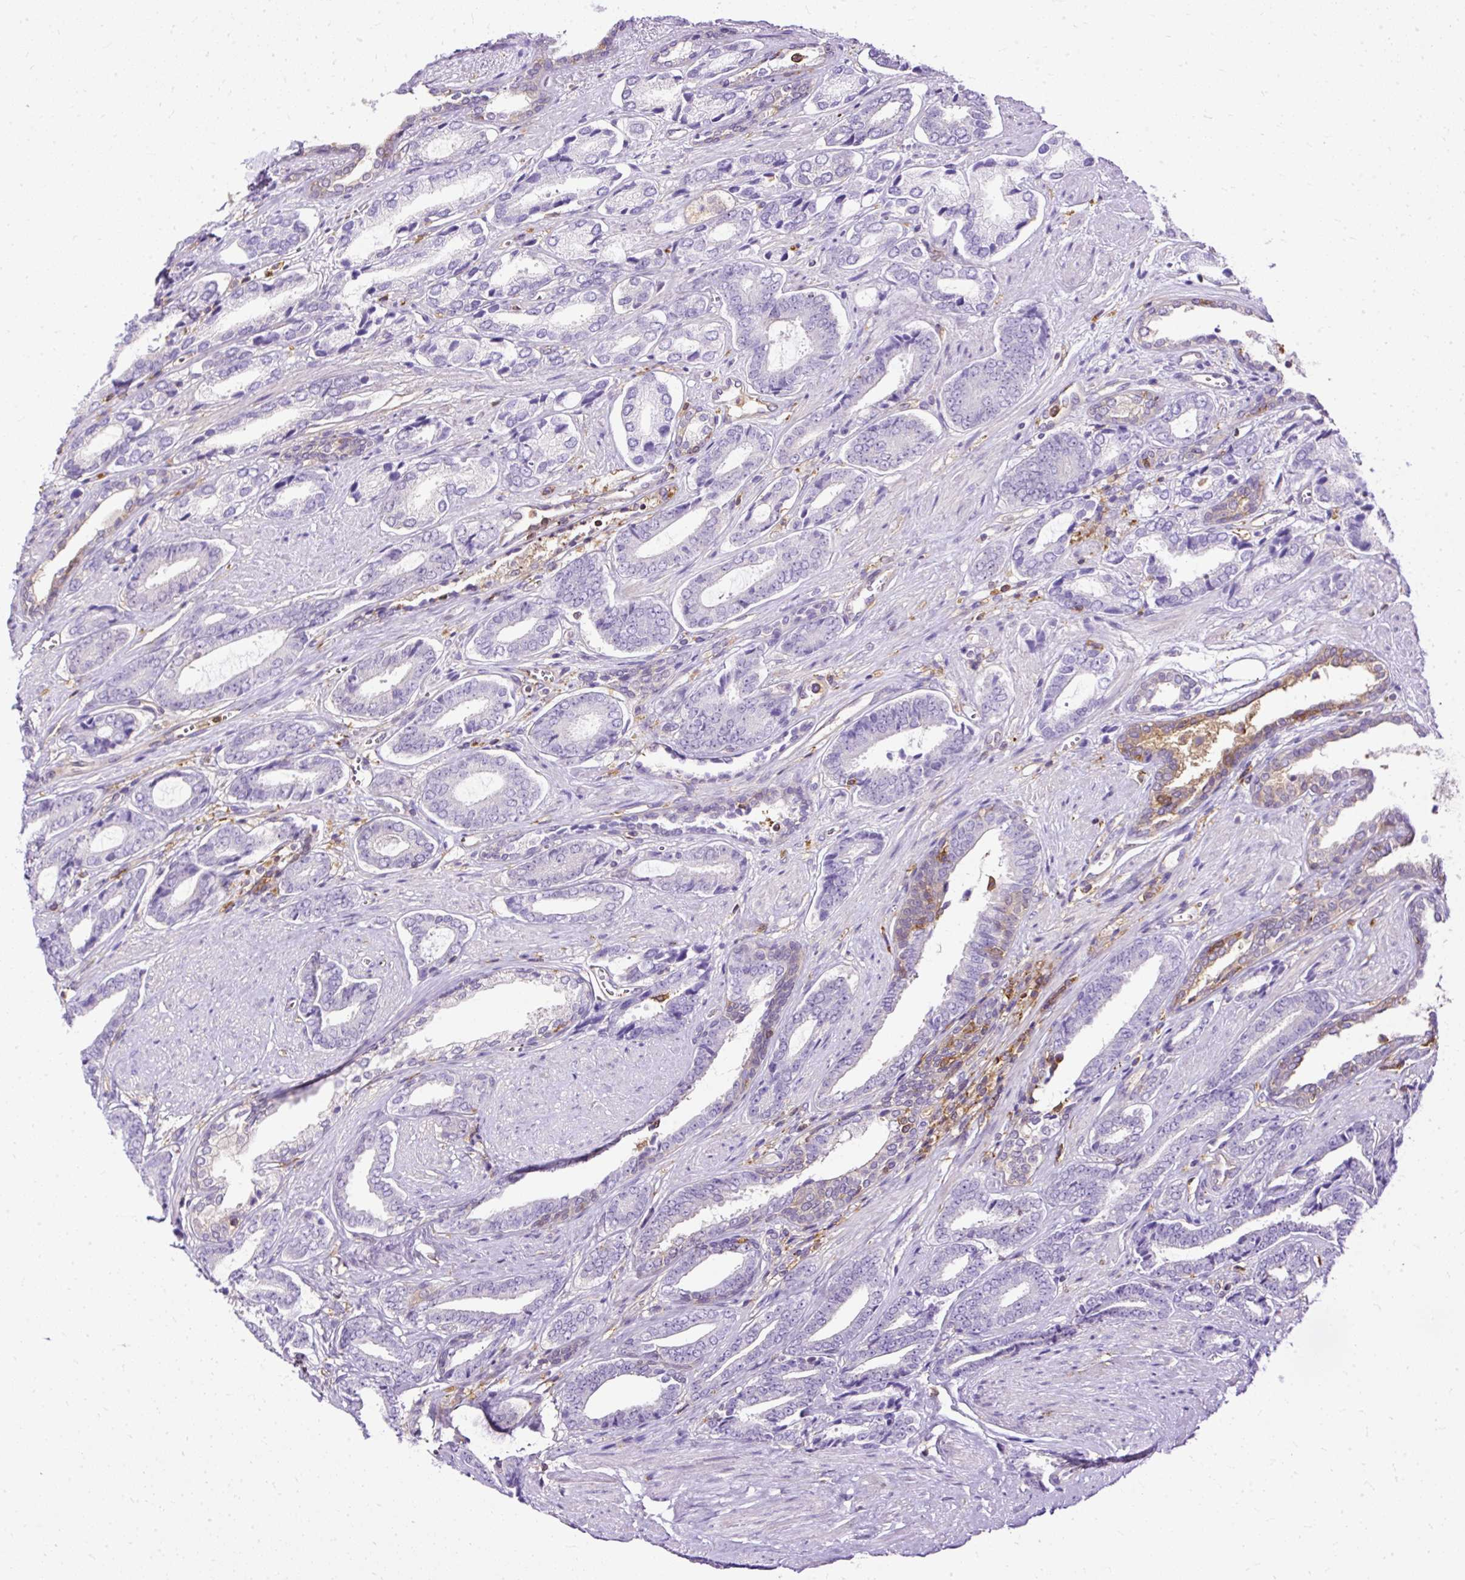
{"staining": {"intensity": "negative", "quantity": "none", "location": "none"}, "tissue": "prostate cancer", "cell_type": "Tumor cells", "image_type": "cancer", "snomed": [{"axis": "morphology", "description": "Adenocarcinoma, NOS"}, {"axis": "topography", "description": "Prostate and seminal vesicle, NOS"}], "caption": "DAB immunohistochemical staining of adenocarcinoma (prostate) demonstrates no significant staining in tumor cells.", "gene": "TWF2", "patient": {"sex": "male", "age": 76}}